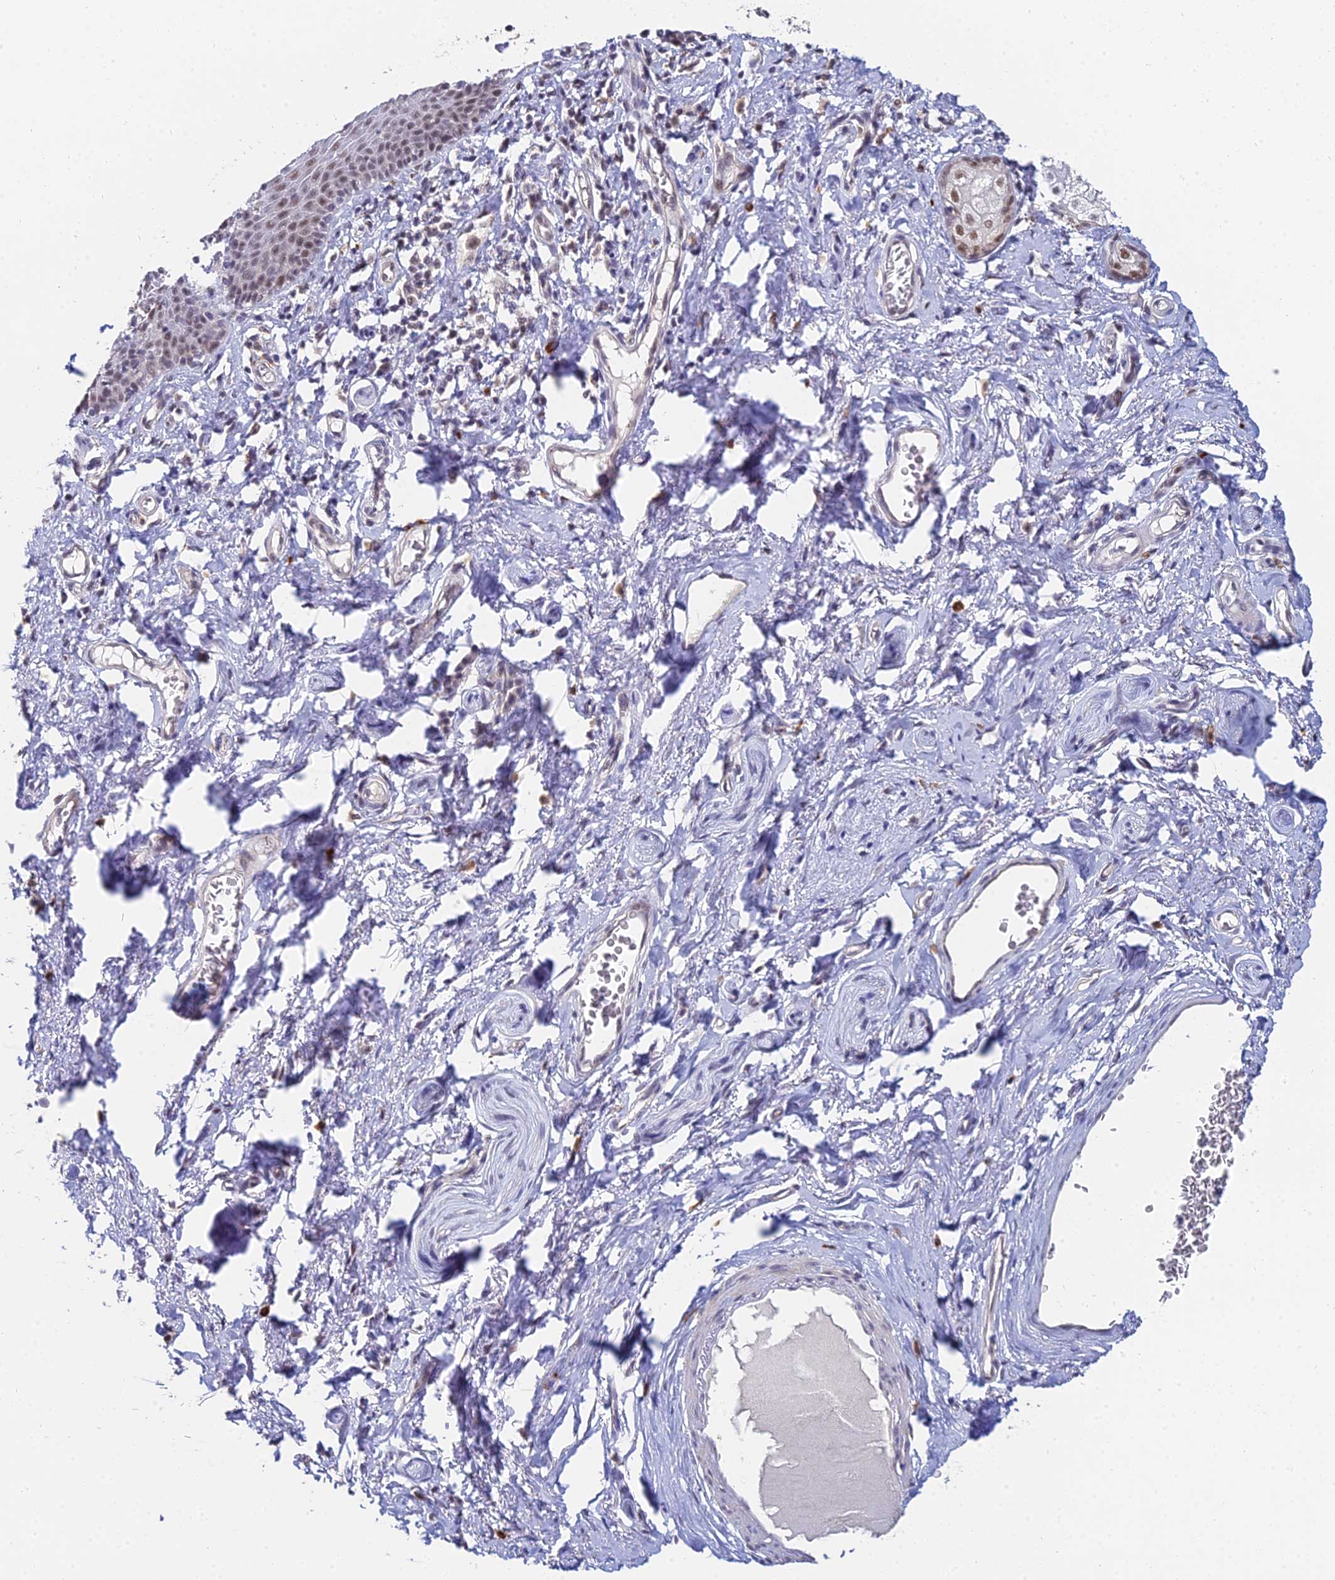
{"staining": {"intensity": "moderate", "quantity": ">75%", "location": "nuclear"}, "tissue": "skin", "cell_type": "Epidermal cells", "image_type": "normal", "snomed": [{"axis": "morphology", "description": "Normal tissue, NOS"}, {"axis": "topography", "description": "Vulva"}], "caption": "Protein analysis of unremarkable skin exhibits moderate nuclear positivity in about >75% of epidermal cells. (Stains: DAB (3,3'-diaminobenzidine) in brown, nuclei in blue, Microscopy: brightfield microscopy at high magnification).", "gene": "THOC3", "patient": {"sex": "female", "age": 66}}